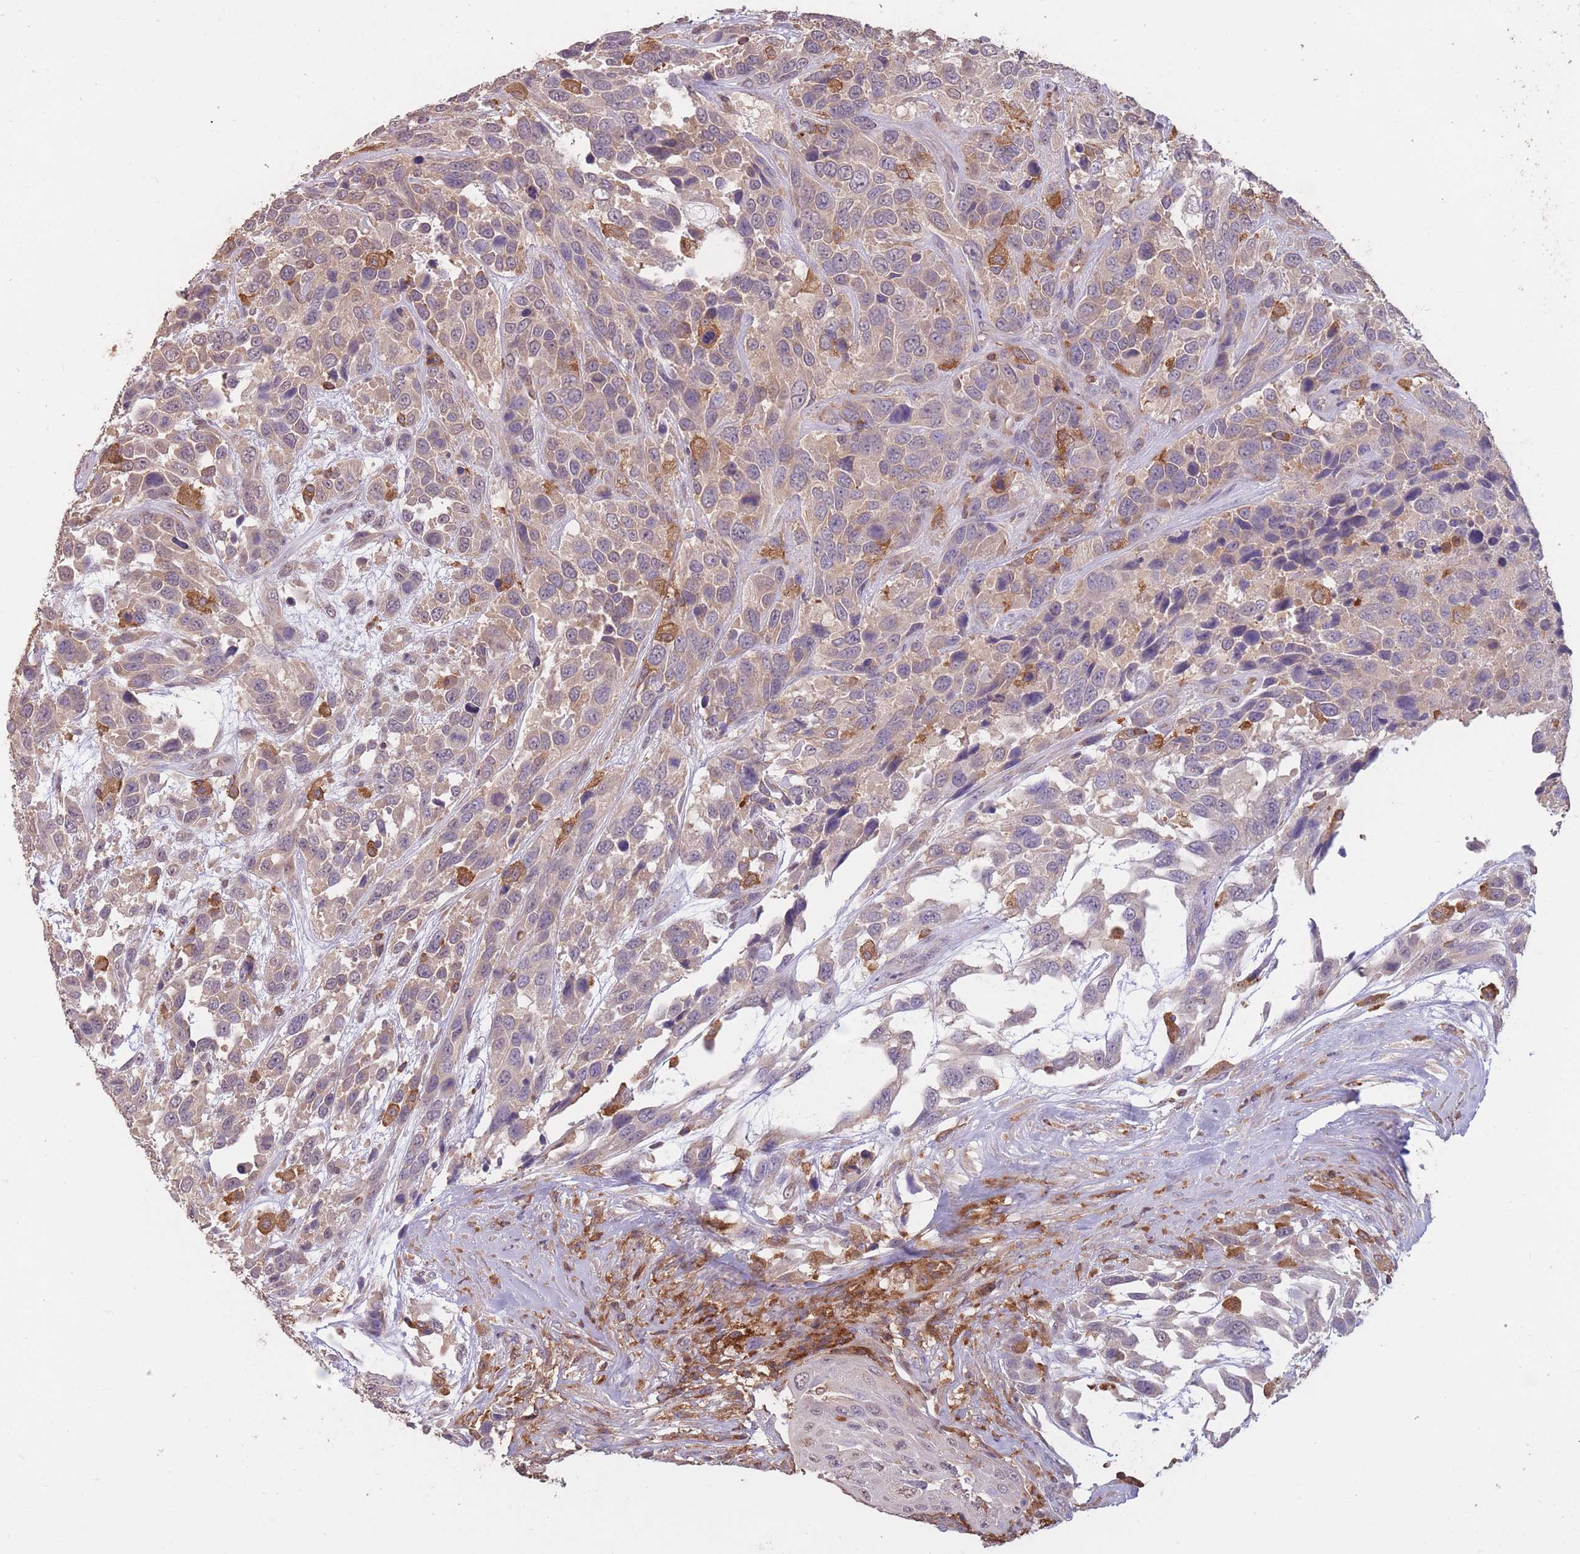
{"staining": {"intensity": "weak", "quantity": "25%-75%", "location": "cytoplasmic/membranous"}, "tissue": "urothelial cancer", "cell_type": "Tumor cells", "image_type": "cancer", "snomed": [{"axis": "morphology", "description": "Urothelial carcinoma, High grade"}, {"axis": "topography", "description": "Urinary bladder"}], "caption": "IHC photomicrograph of human high-grade urothelial carcinoma stained for a protein (brown), which reveals low levels of weak cytoplasmic/membranous positivity in about 25%-75% of tumor cells.", "gene": "GMIP", "patient": {"sex": "female", "age": 70}}